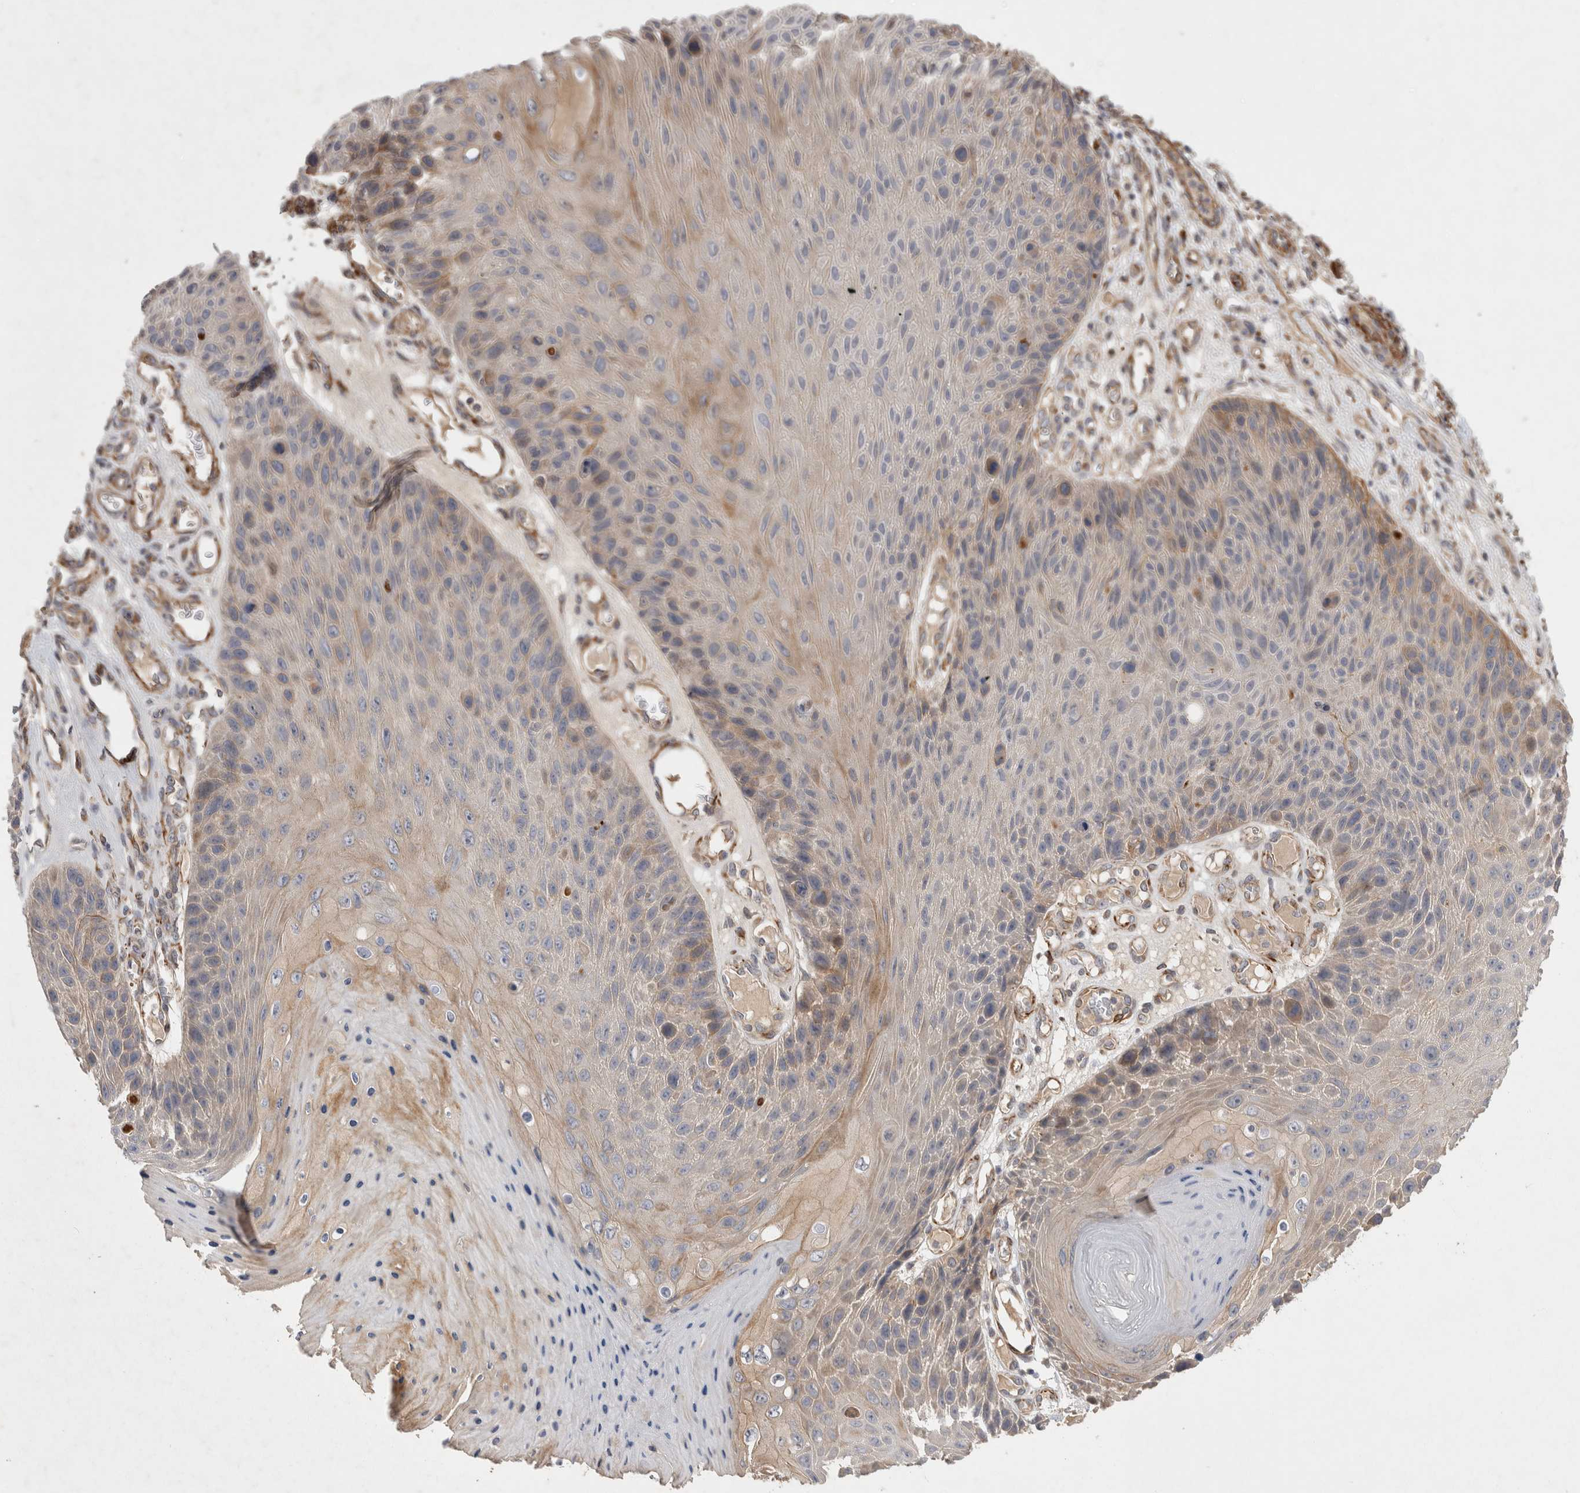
{"staining": {"intensity": "moderate", "quantity": "<25%", "location": "cytoplasmic/membranous"}, "tissue": "skin cancer", "cell_type": "Tumor cells", "image_type": "cancer", "snomed": [{"axis": "morphology", "description": "Squamous cell carcinoma, NOS"}, {"axis": "topography", "description": "Skin"}], "caption": "Squamous cell carcinoma (skin) was stained to show a protein in brown. There is low levels of moderate cytoplasmic/membranous staining in about <25% of tumor cells.", "gene": "NMU", "patient": {"sex": "female", "age": 88}}